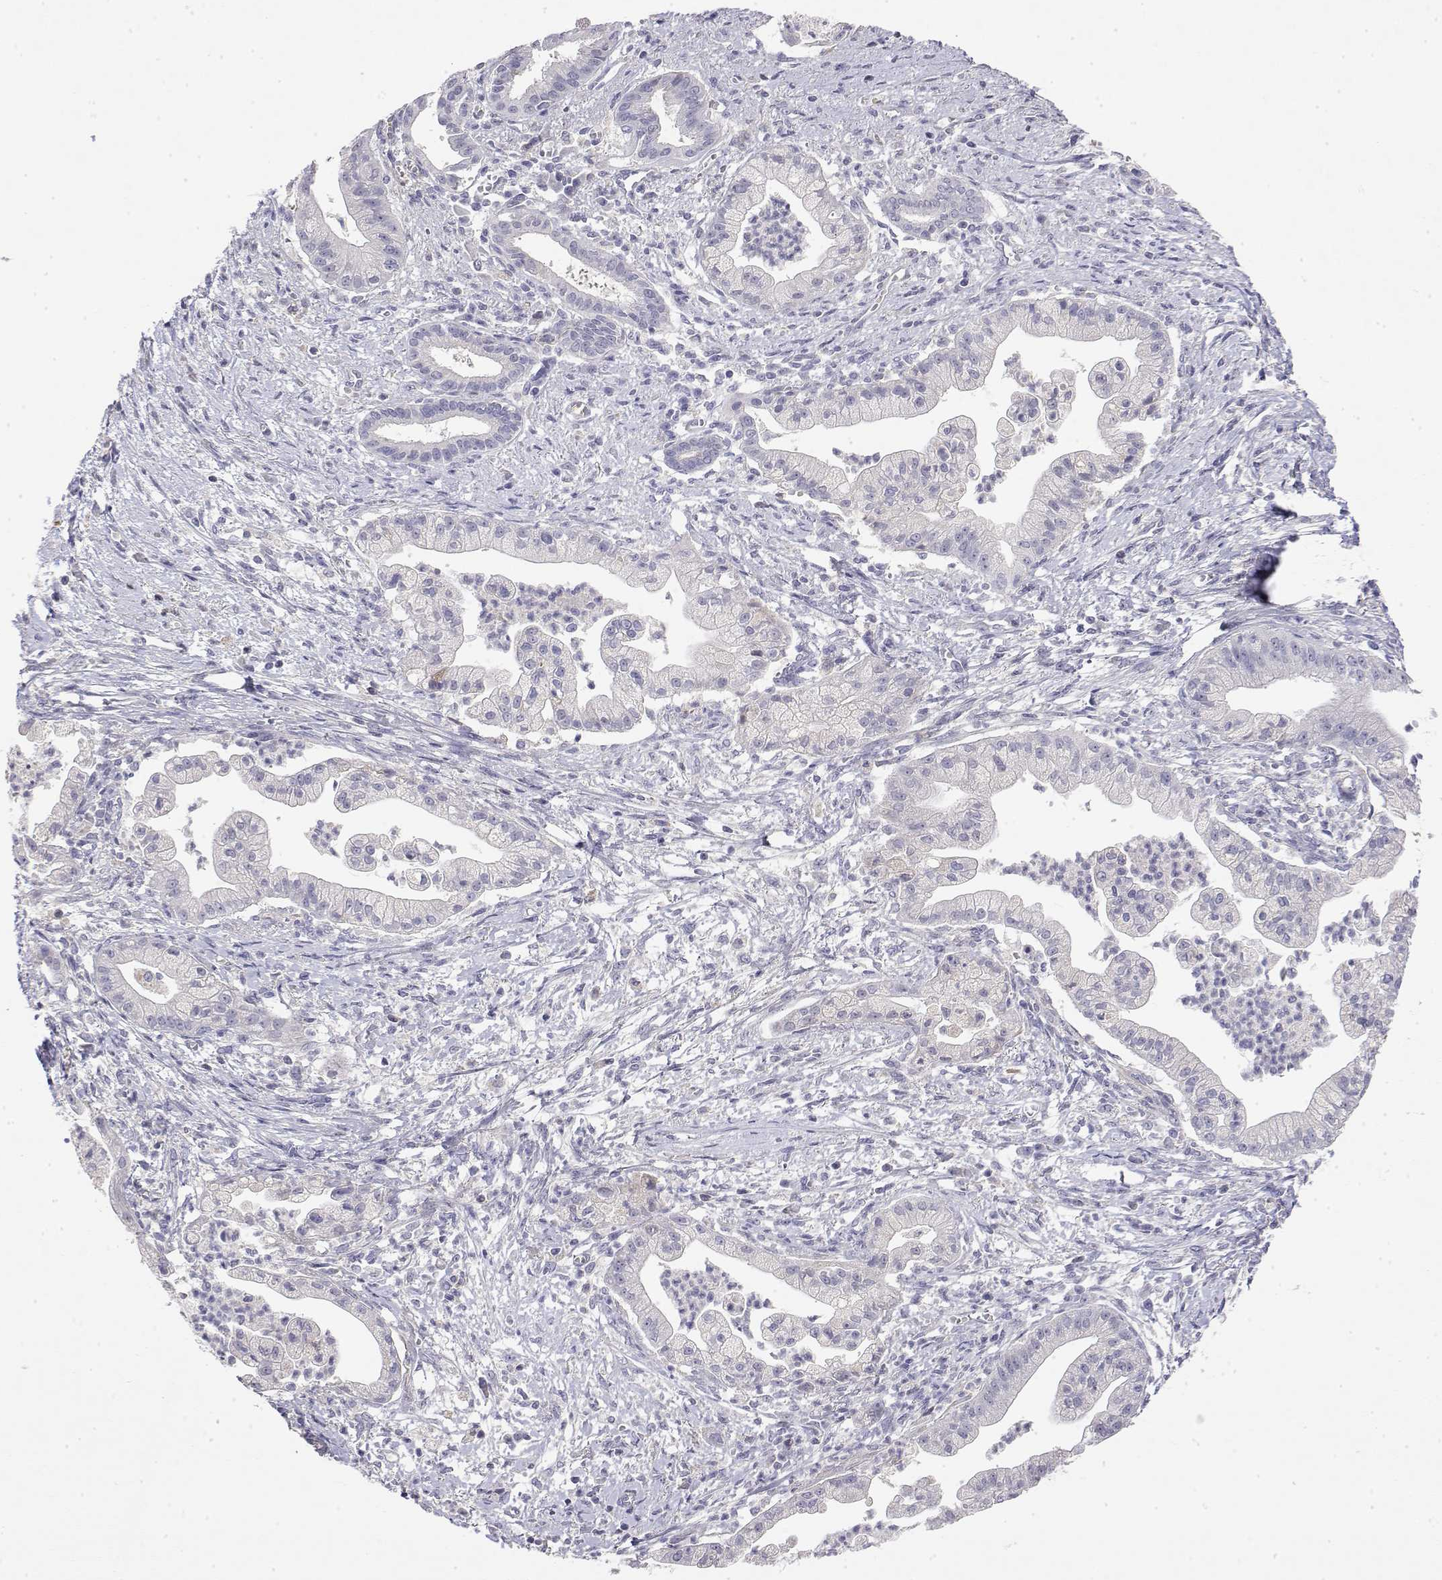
{"staining": {"intensity": "negative", "quantity": "none", "location": "none"}, "tissue": "pancreatic cancer", "cell_type": "Tumor cells", "image_type": "cancer", "snomed": [{"axis": "morphology", "description": "Normal tissue, NOS"}, {"axis": "morphology", "description": "Adenocarcinoma, NOS"}, {"axis": "topography", "description": "Lymph node"}, {"axis": "topography", "description": "Pancreas"}], "caption": "Immunohistochemistry image of neoplastic tissue: human pancreatic cancer stained with DAB (3,3'-diaminobenzidine) shows no significant protein positivity in tumor cells.", "gene": "GGACT", "patient": {"sex": "female", "age": 58}}